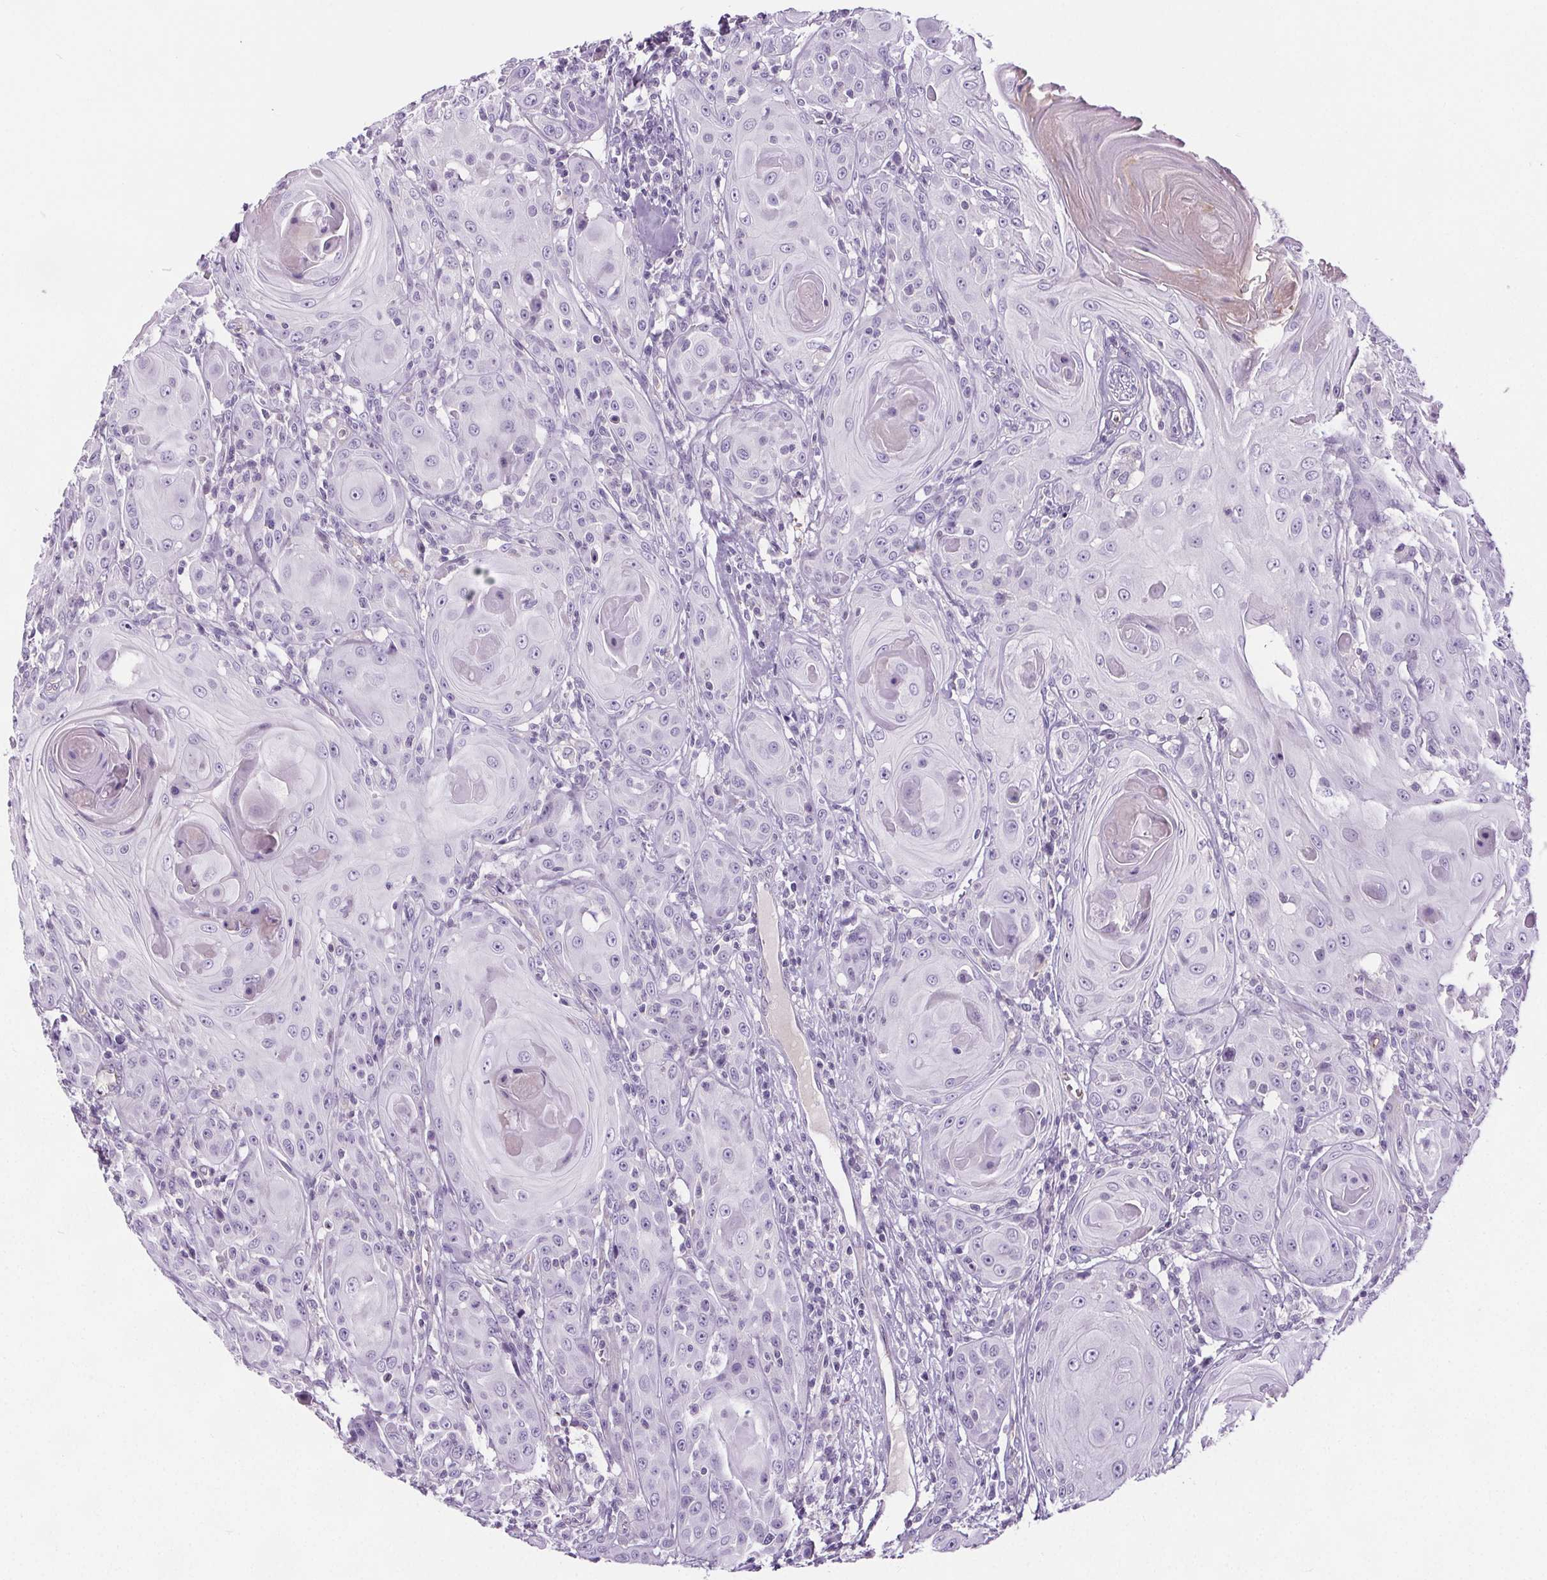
{"staining": {"intensity": "negative", "quantity": "none", "location": "none"}, "tissue": "head and neck cancer", "cell_type": "Tumor cells", "image_type": "cancer", "snomed": [{"axis": "morphology", "description": "Squamous cell carcinoma, NOS"}, {"axis": "topography", "description": "Head-Neck"}], "caption": "A histopathology image of human head and neck cancer is negative for staining in tumor cells. (DAB (3,3'-diaminobenzidine) IHC, high magnification).", "gene": "CD5L", "patient": {"sex": "female", "age": 80}}